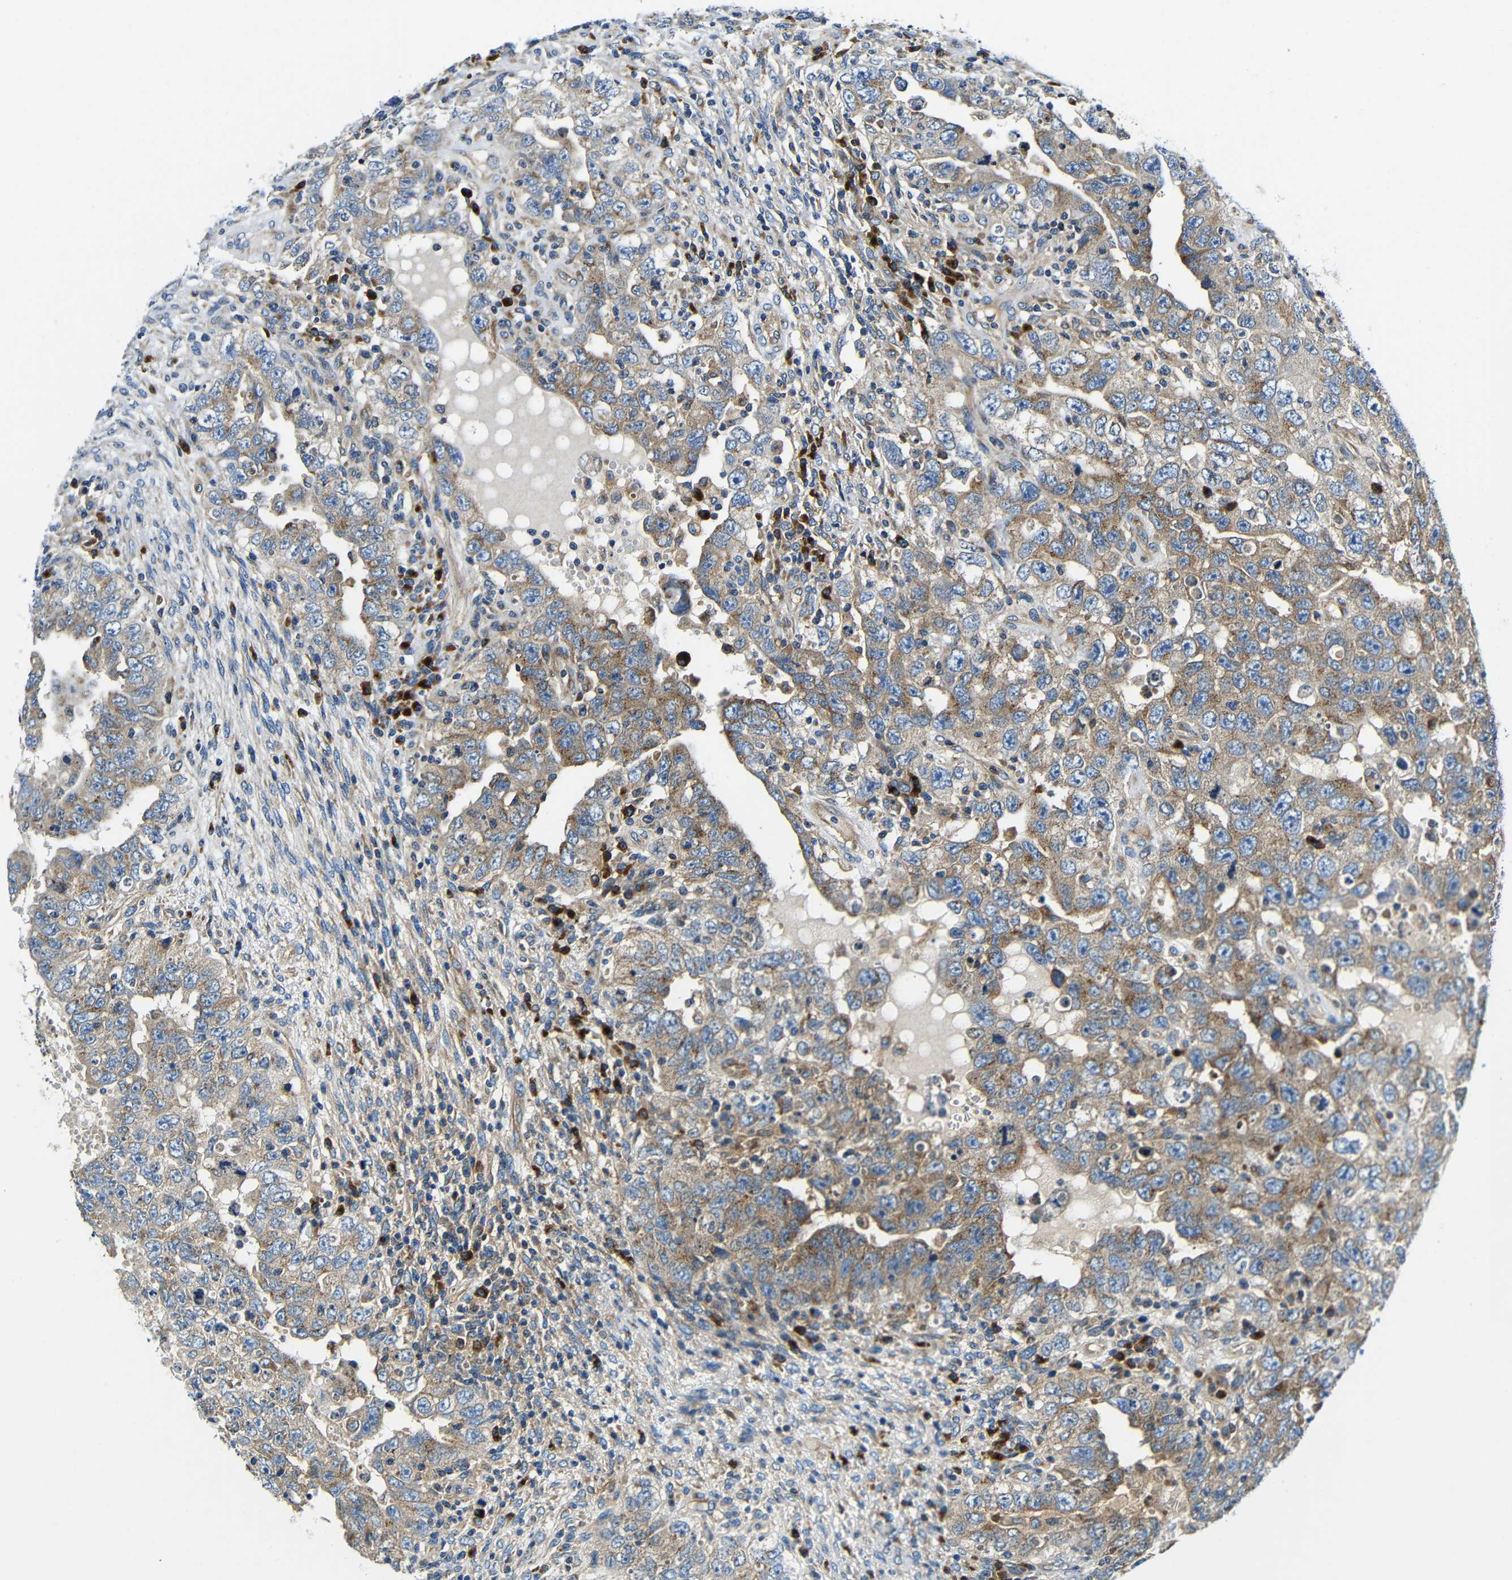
{"staining": {"intensity": "moderate", "quantity": "25%-75%", "location": "cytoplasmic/membranous"}, "tissue": "testis cancer", "cell_type": "Tumor cells", "image_type": "cancer", "snomed": [{"axis": "morphology", "description": "Carcinoma, Embryonal, NOS"}, {"axis": "topography", "description": "Testis"}], "caption": "Protein positivity by IHC shows moderate cytoplasmic/membranous staining in approximately 25%-75% of tumor cells in embryonal carcinoma (testis). (IHC, brightfield microscopy, high magnification).", "gene": "USO1", "patient": {"sex": "male", "age": 26}}